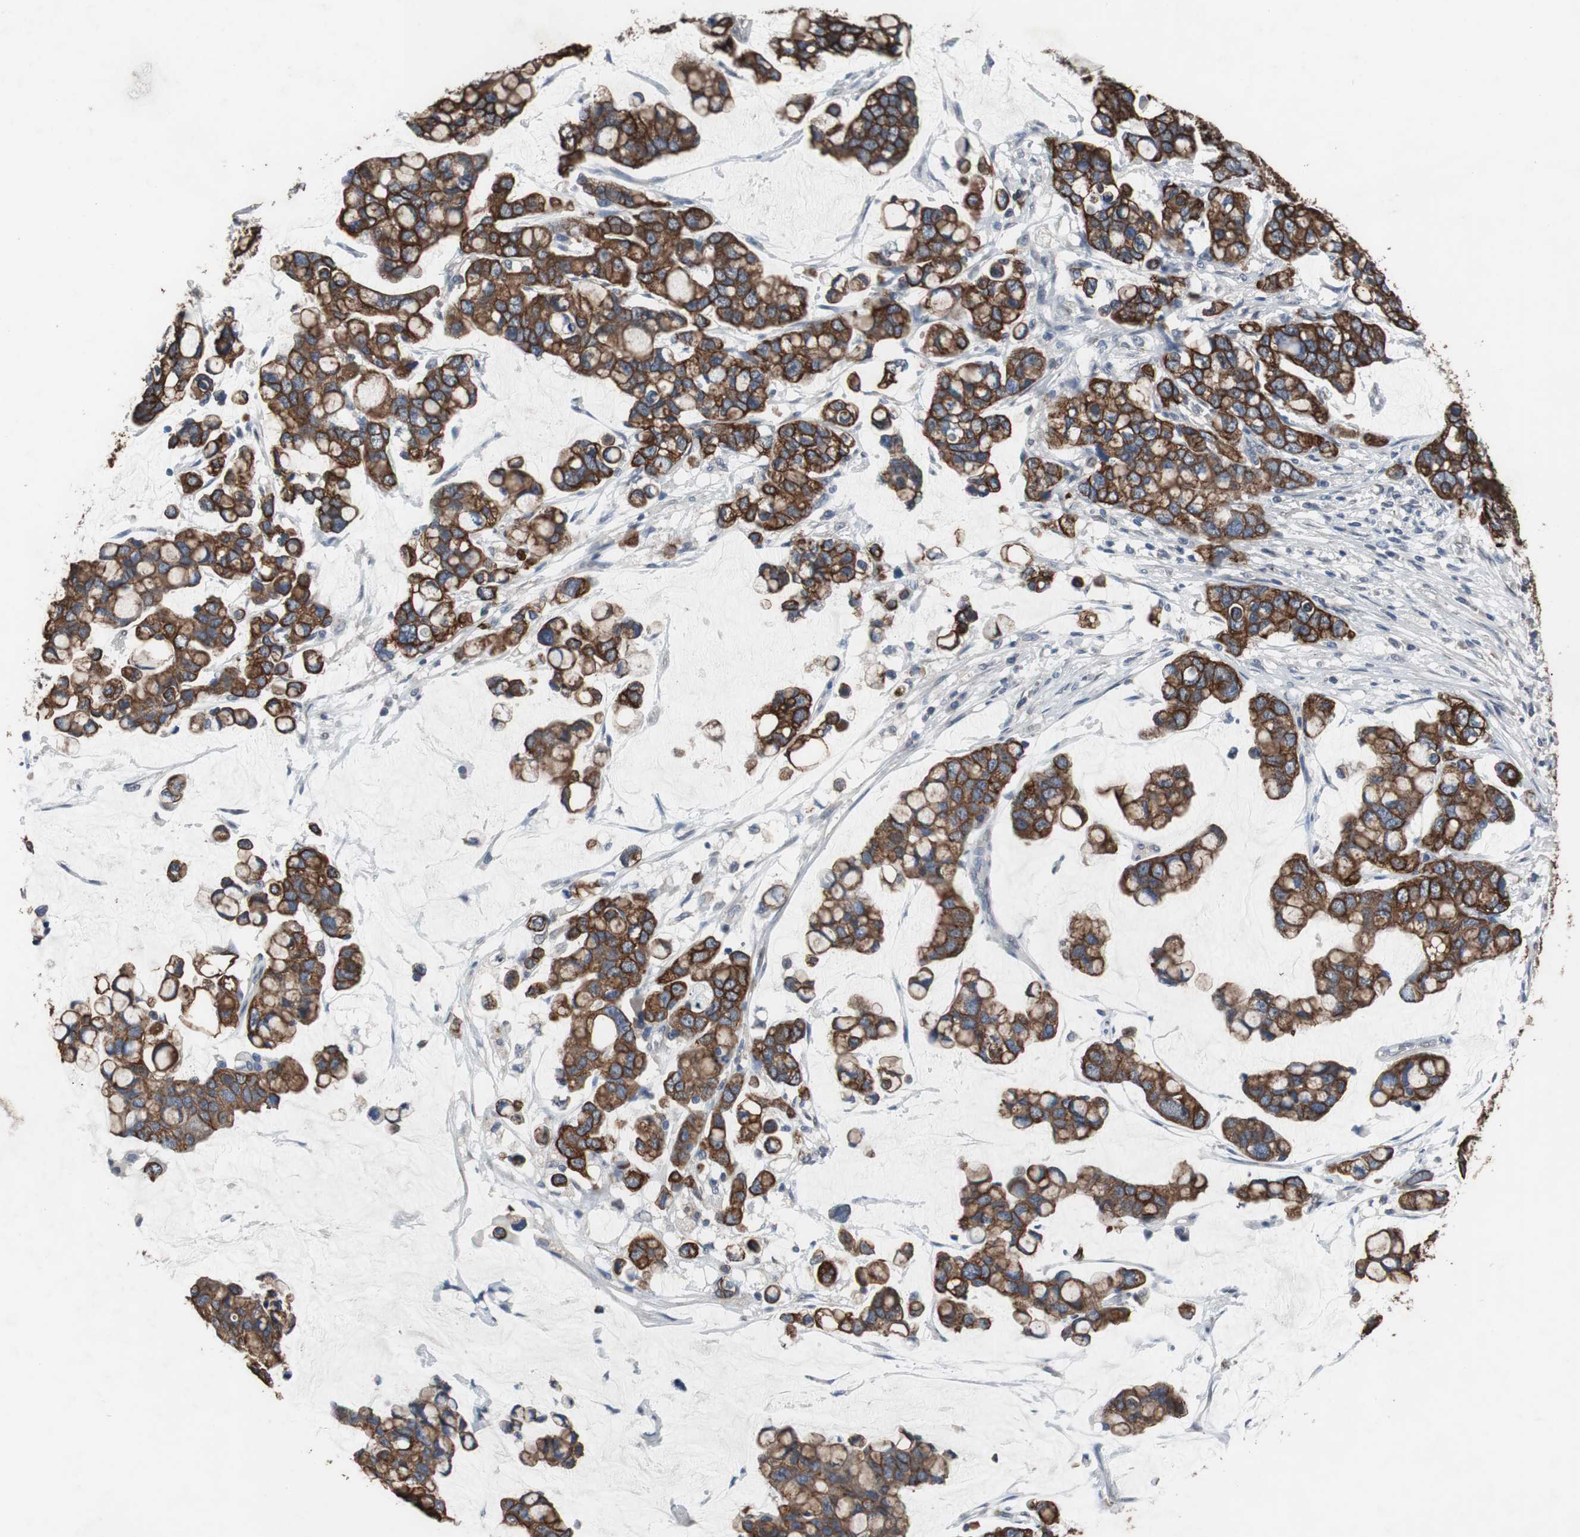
{"staining": {"intensity": "strong", "quantity": ">75%", "location": "cytoplasmic/membranous"}, "tissue": "stomach cancer", "cell_type": "Tumor cells", "image_type": "cancer", "snomed": [{"axis": "morphology", "description": "Adenocarcinoma, NOS"}, {"axis": "topography", "description": "Stomach, lower"}], "caption": "Immunohistochemical staining of human adenocarcinoma (stomach) demonstrates high levels of strong cytoplasmic/membranous positivity in approximately >75% of tumor cells.", "gene": "USP10", "patient": {"sex": "male", "age": 84}}